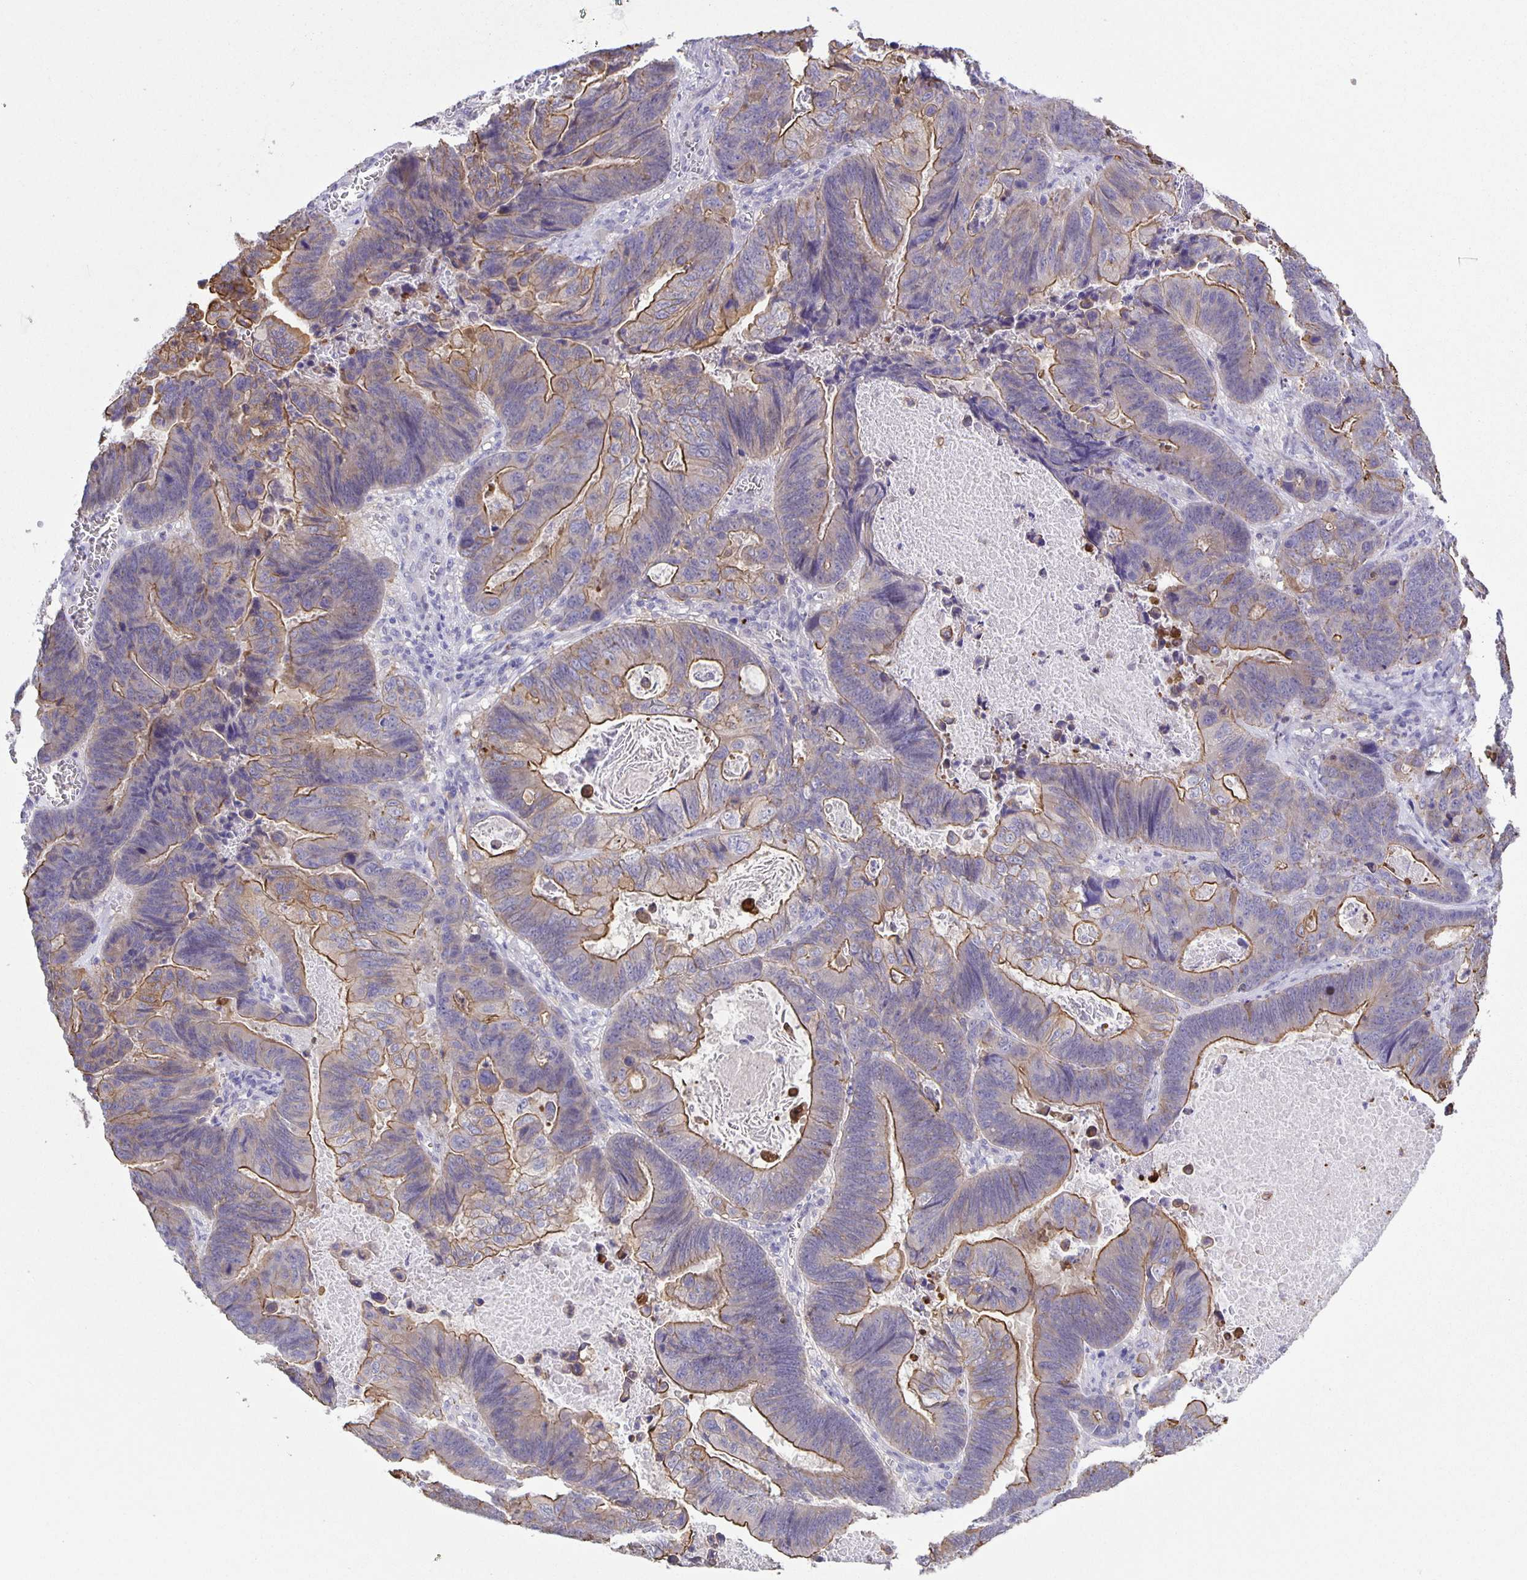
{"staining": {"intensity": "moderate", "quantity": ">75%", "location": "cytoplasmic/membranous"}, "tissue": "lung cancer", "cell_type": "Tumor cells", "image_type": "cancer", "snomed": [{"axis": "morphology", "description": "Aneuploidy"}, {"axis": "morphology", "description": "Adenocarcinoma, NOS"}, {"axis": "morphology", "description": "Adenocarcinoma primary or metastatic"}, {"axis": "topography", "description": "Lung"}], "caption": "A histopathology image of lung cancer stained for a protein reveals moderate cytoplasmic/membranous brown staining in tumor cells. (DAB IHC with brightfield microscopy, high magnification).", "gene": "PTPN3", "patient": {"sex": "female", "age": 75}}